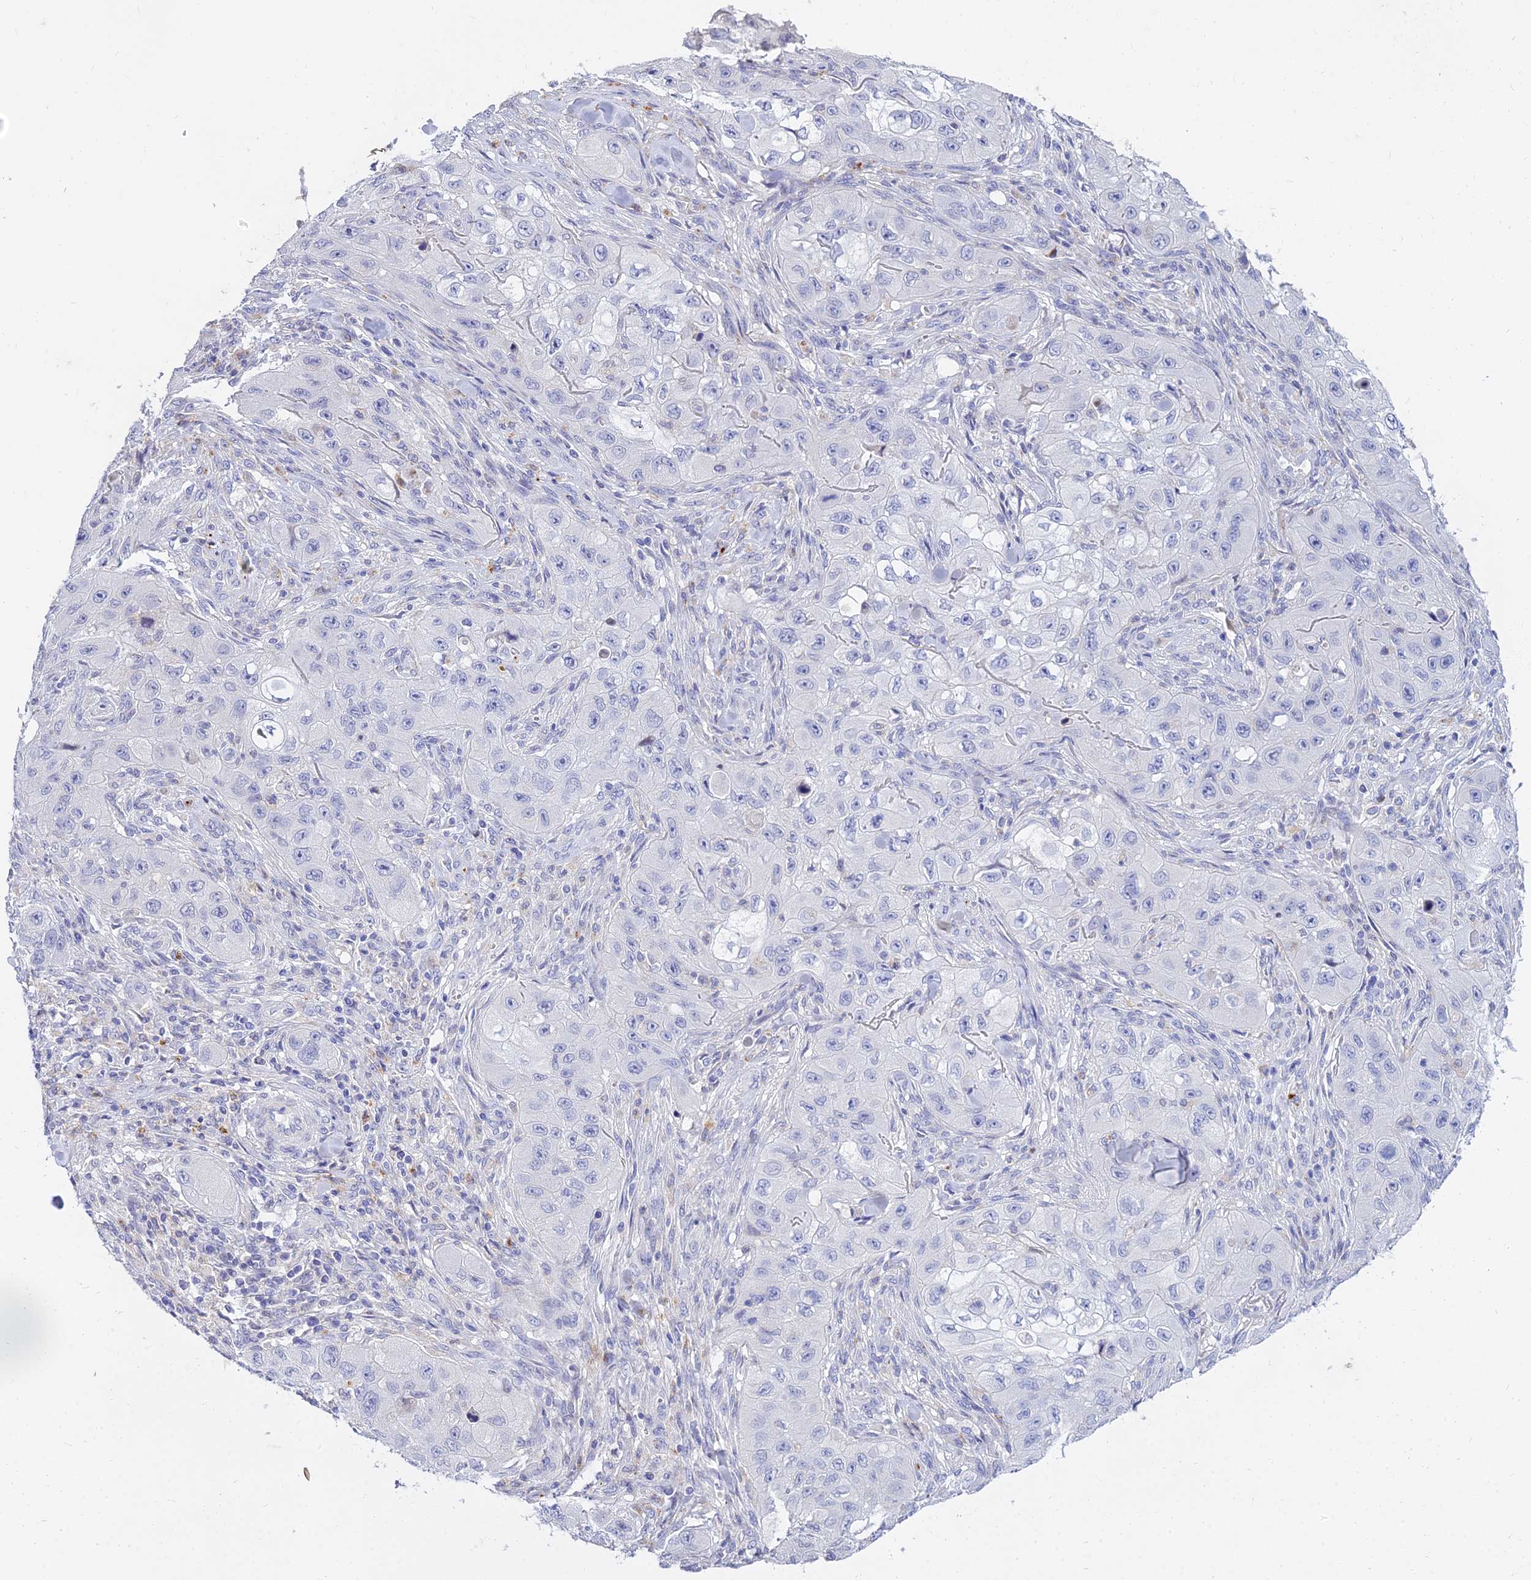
{"staining": {"intensity": "negative", "quantity": "none", "location": "none"}, "tissue": "skin cancer", "cell_type": "Tumor cells", "image_type": "cancer", "snomed": [{"axis": "morphology", "description": "Squamous cell carcinoma, NOS"}, {"axis": "topography", "description": "Skin"}, {"axis": "topography", "description": "Subcutis"}], "caption": "The immunohistochemistry (IHC) micrograph has no significant positivity in tumor cells of skin squamous cell carcinoma tissue.", "gene": "VWC2L", "patient": {"sex": "male", "age": 73}}